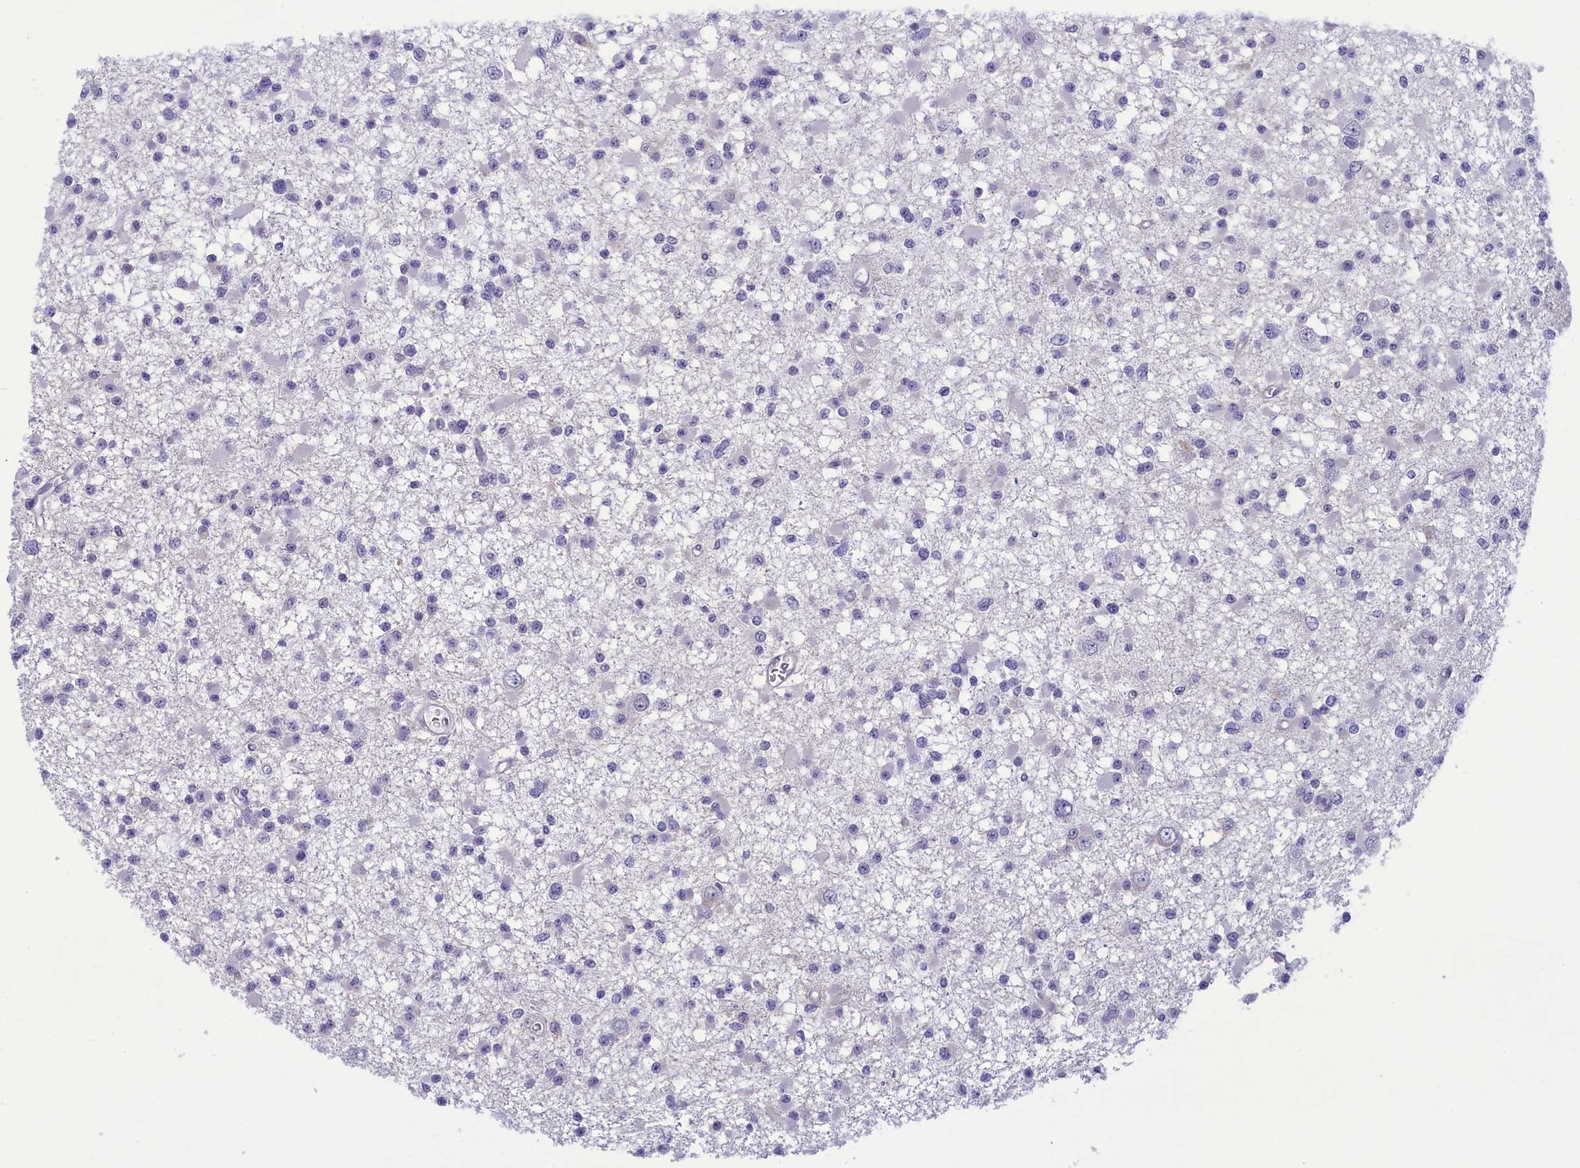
{"staining": {"intensity": "negative", "quantity": "none", "location": "none"}, "tissue": "glioma", "cell_type": "Tumor cells", "image_type": "cancer", "snomed": [{"axis": "morphology", "description": "Glioma, malignant, Low grade"}, {"axis": "topography", "description": "Brain"}], "caption": "This is an IHC photomicrograph of glioma. There is no staining in tumor cells.", "gene": "CORO2A", "patient": {"sex": "female", "age": 22}}